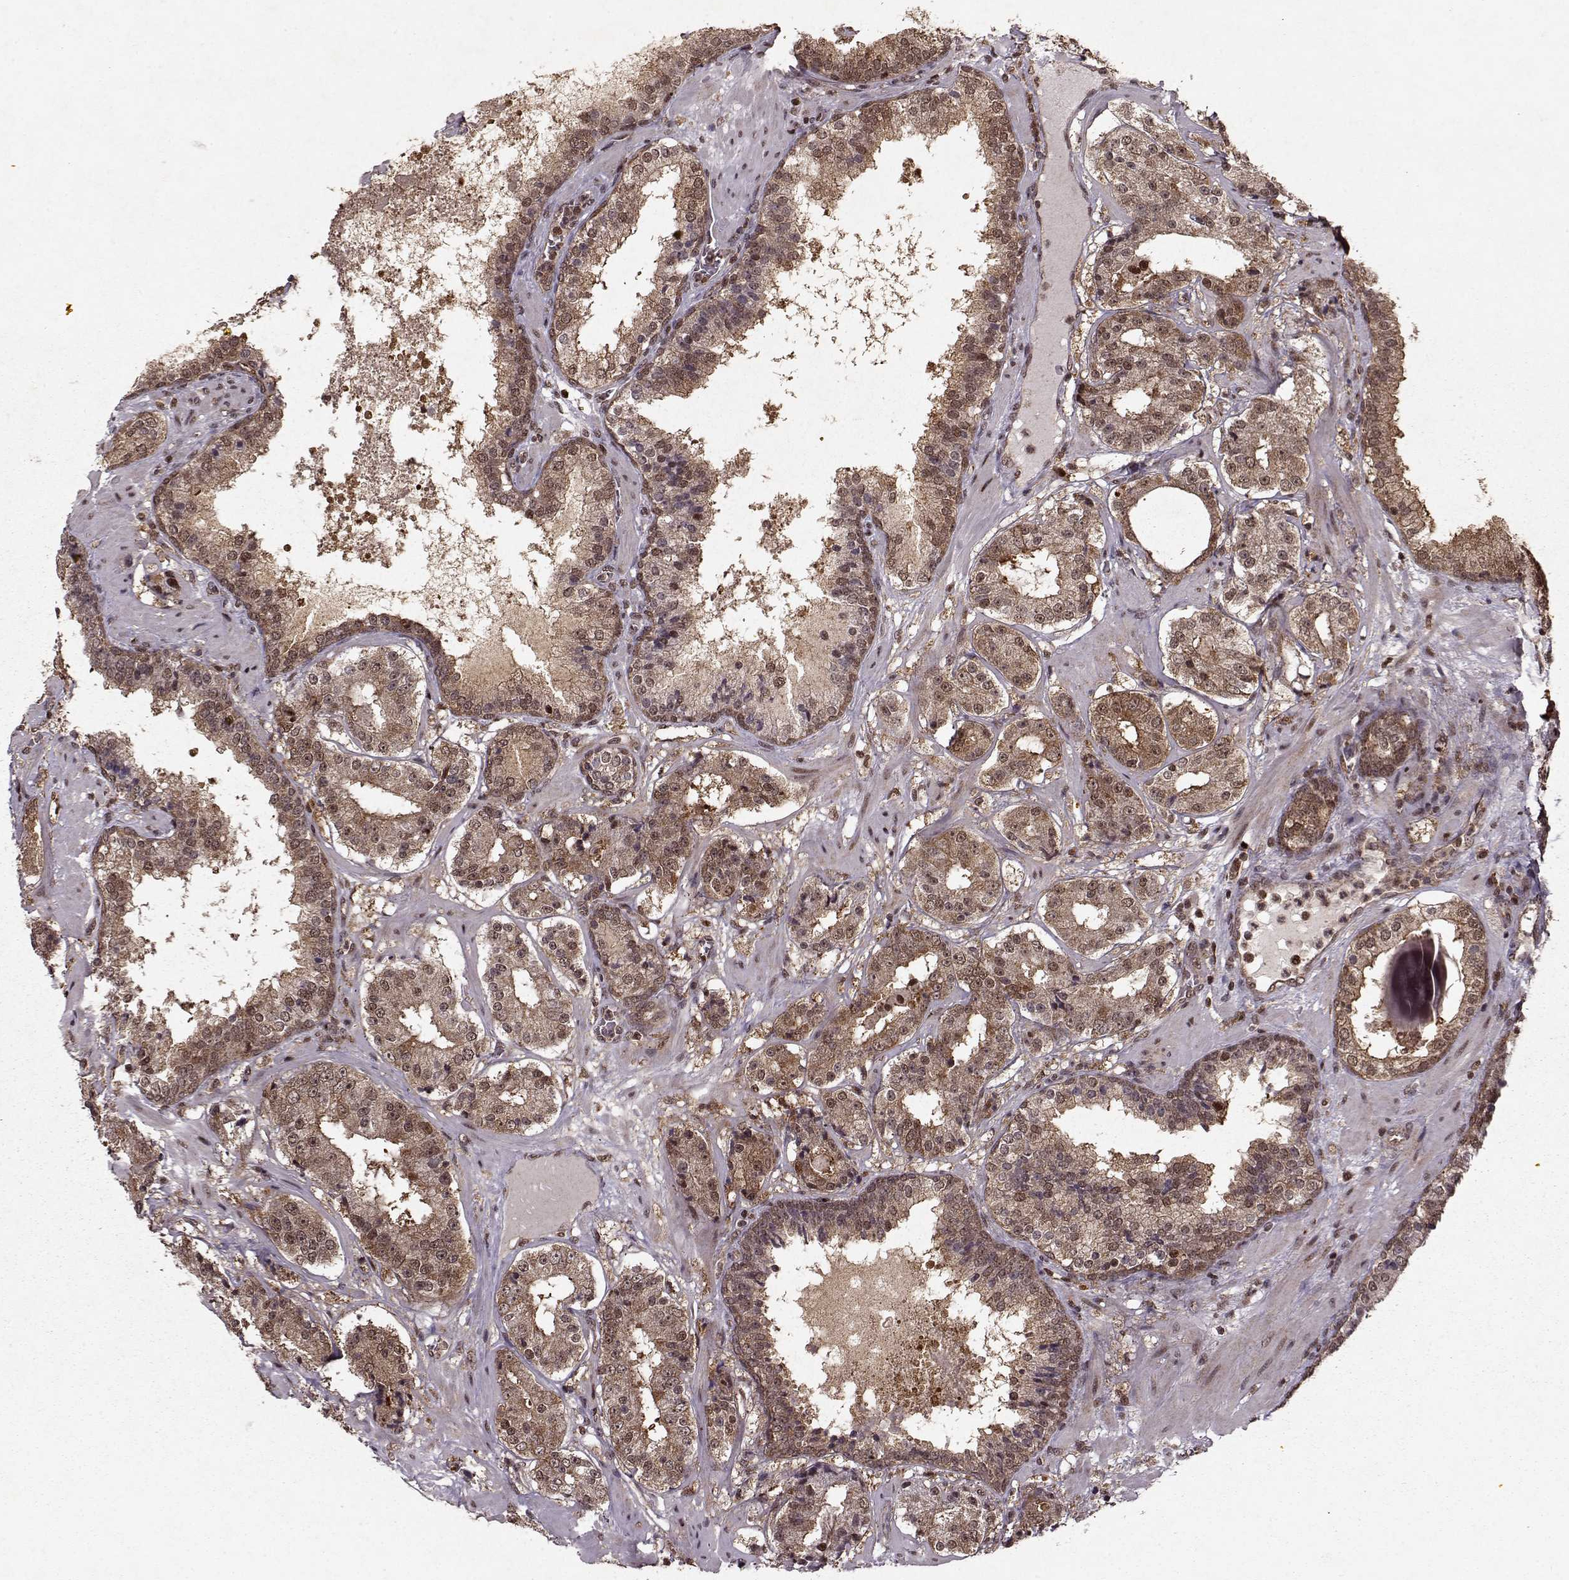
{"staining": {"intensity": "moderate", "quantity": ">75%", "location": "cytoplasmic/membranous,nuclear"}, "tissue": "prostate cancer", "cell_type": "Tumor cells", "image_type": "cancer", "snomed": [{"axis": "morphology", "description": "Adenocarcinoma, Low grade"}, {"axis": "topography", "description": "Prostate"}], "caption": "Tumor cells exhibit moderate cytoplasmic/membranous and nuclear expression in approximately >75% of cells in prostate cancer.", "gene": "PSMA7", "patient": {"sex": "male", "age": 60}}